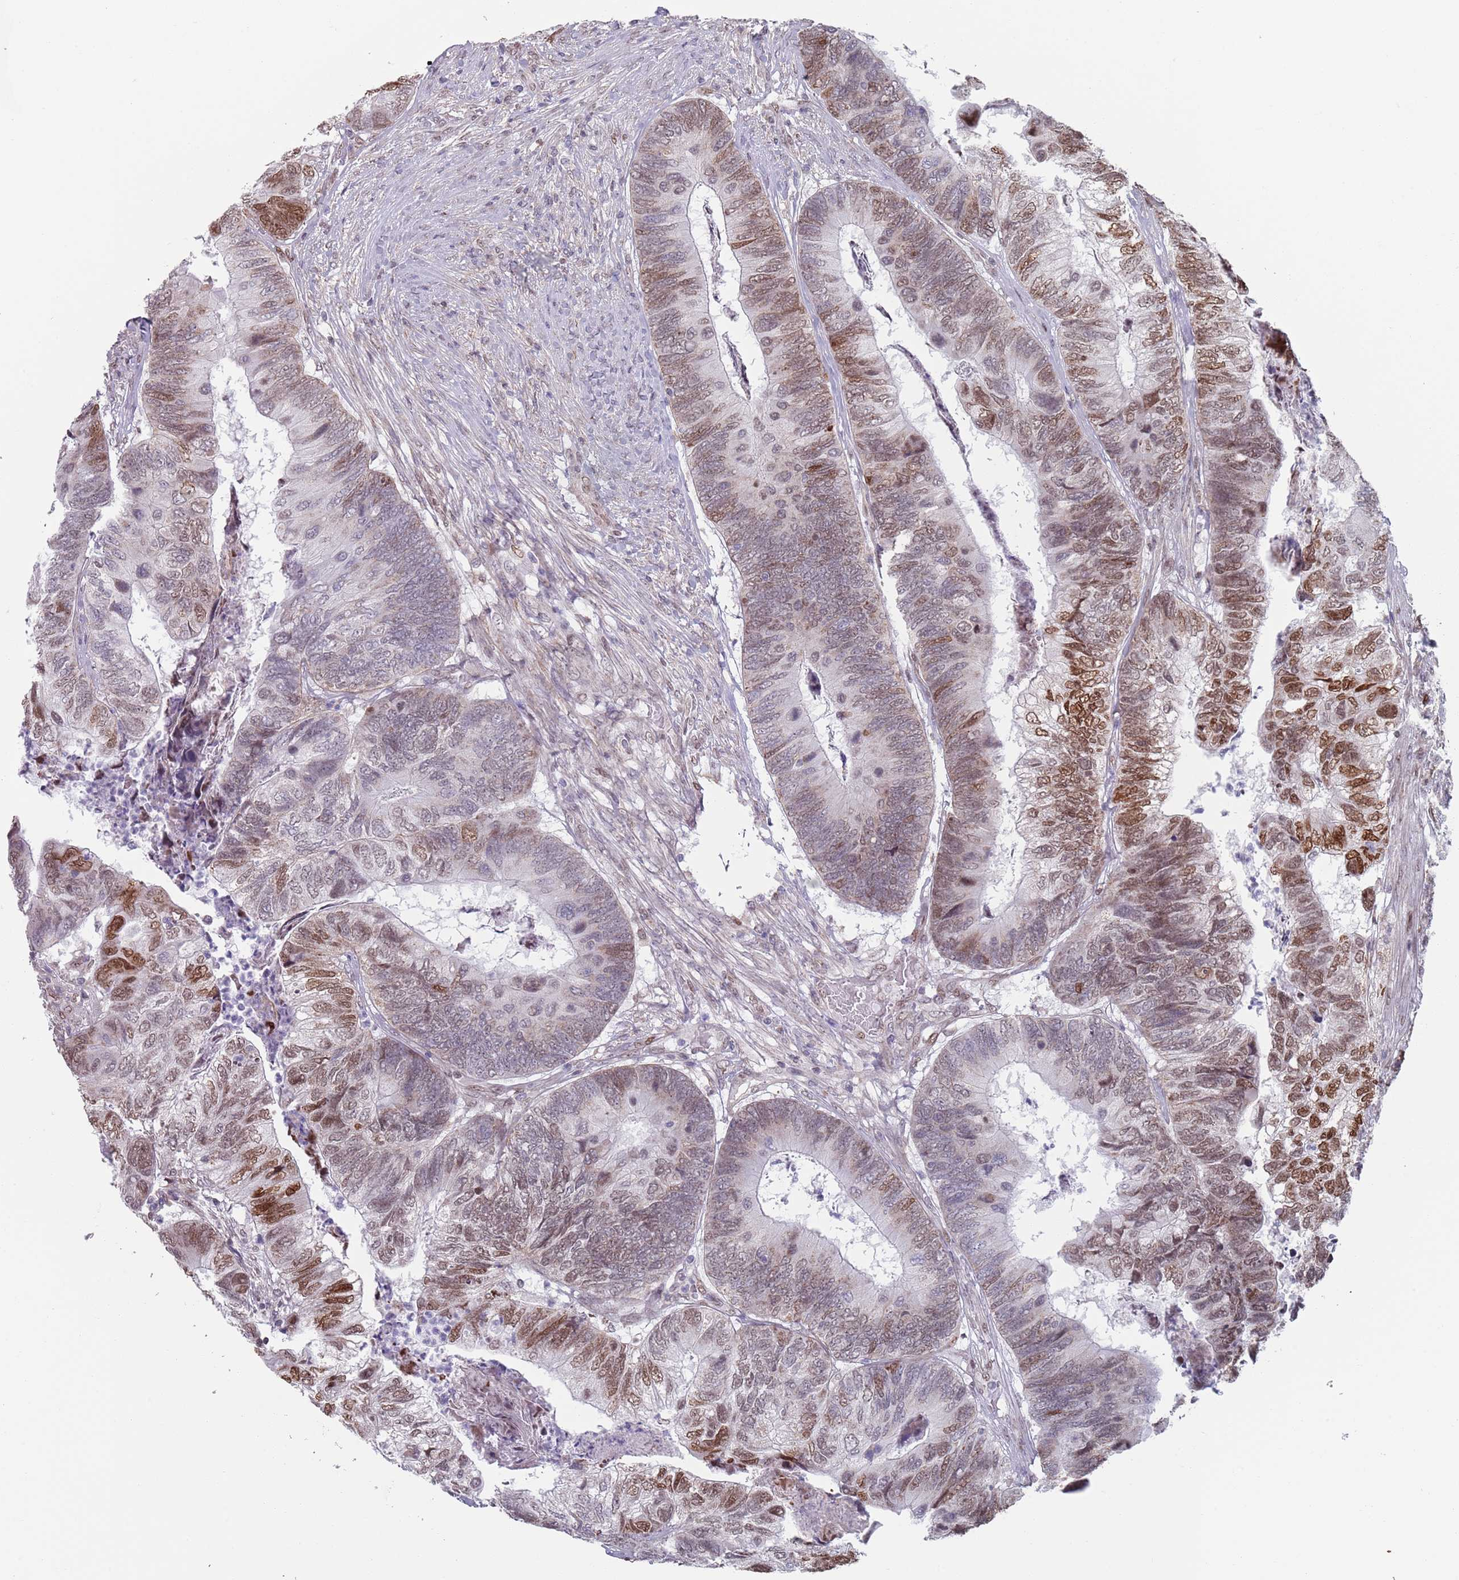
{"staining": {"intensity": "moderate", "quantity": "25%-75%", "location": "nuclear"}, "tissue": "colorectal cancer", "cell_type": "Tumor cells", "image_type": "cancer", "snomed": [{"axis": "morphology", "description": "Adenocarcinoma, NOS"}, {"axis": "topography", "description": "Colon"}], "caption": "DAB (3,3'-diaminobenzidine) immunohistochemical staining of colorectal adenocarcinoma demonstrates moderate nuclear protein expression in about 25%-75% of tumor cells.", "gene": "MFSD12", "patient": {"sex": "female", "age": 67}}